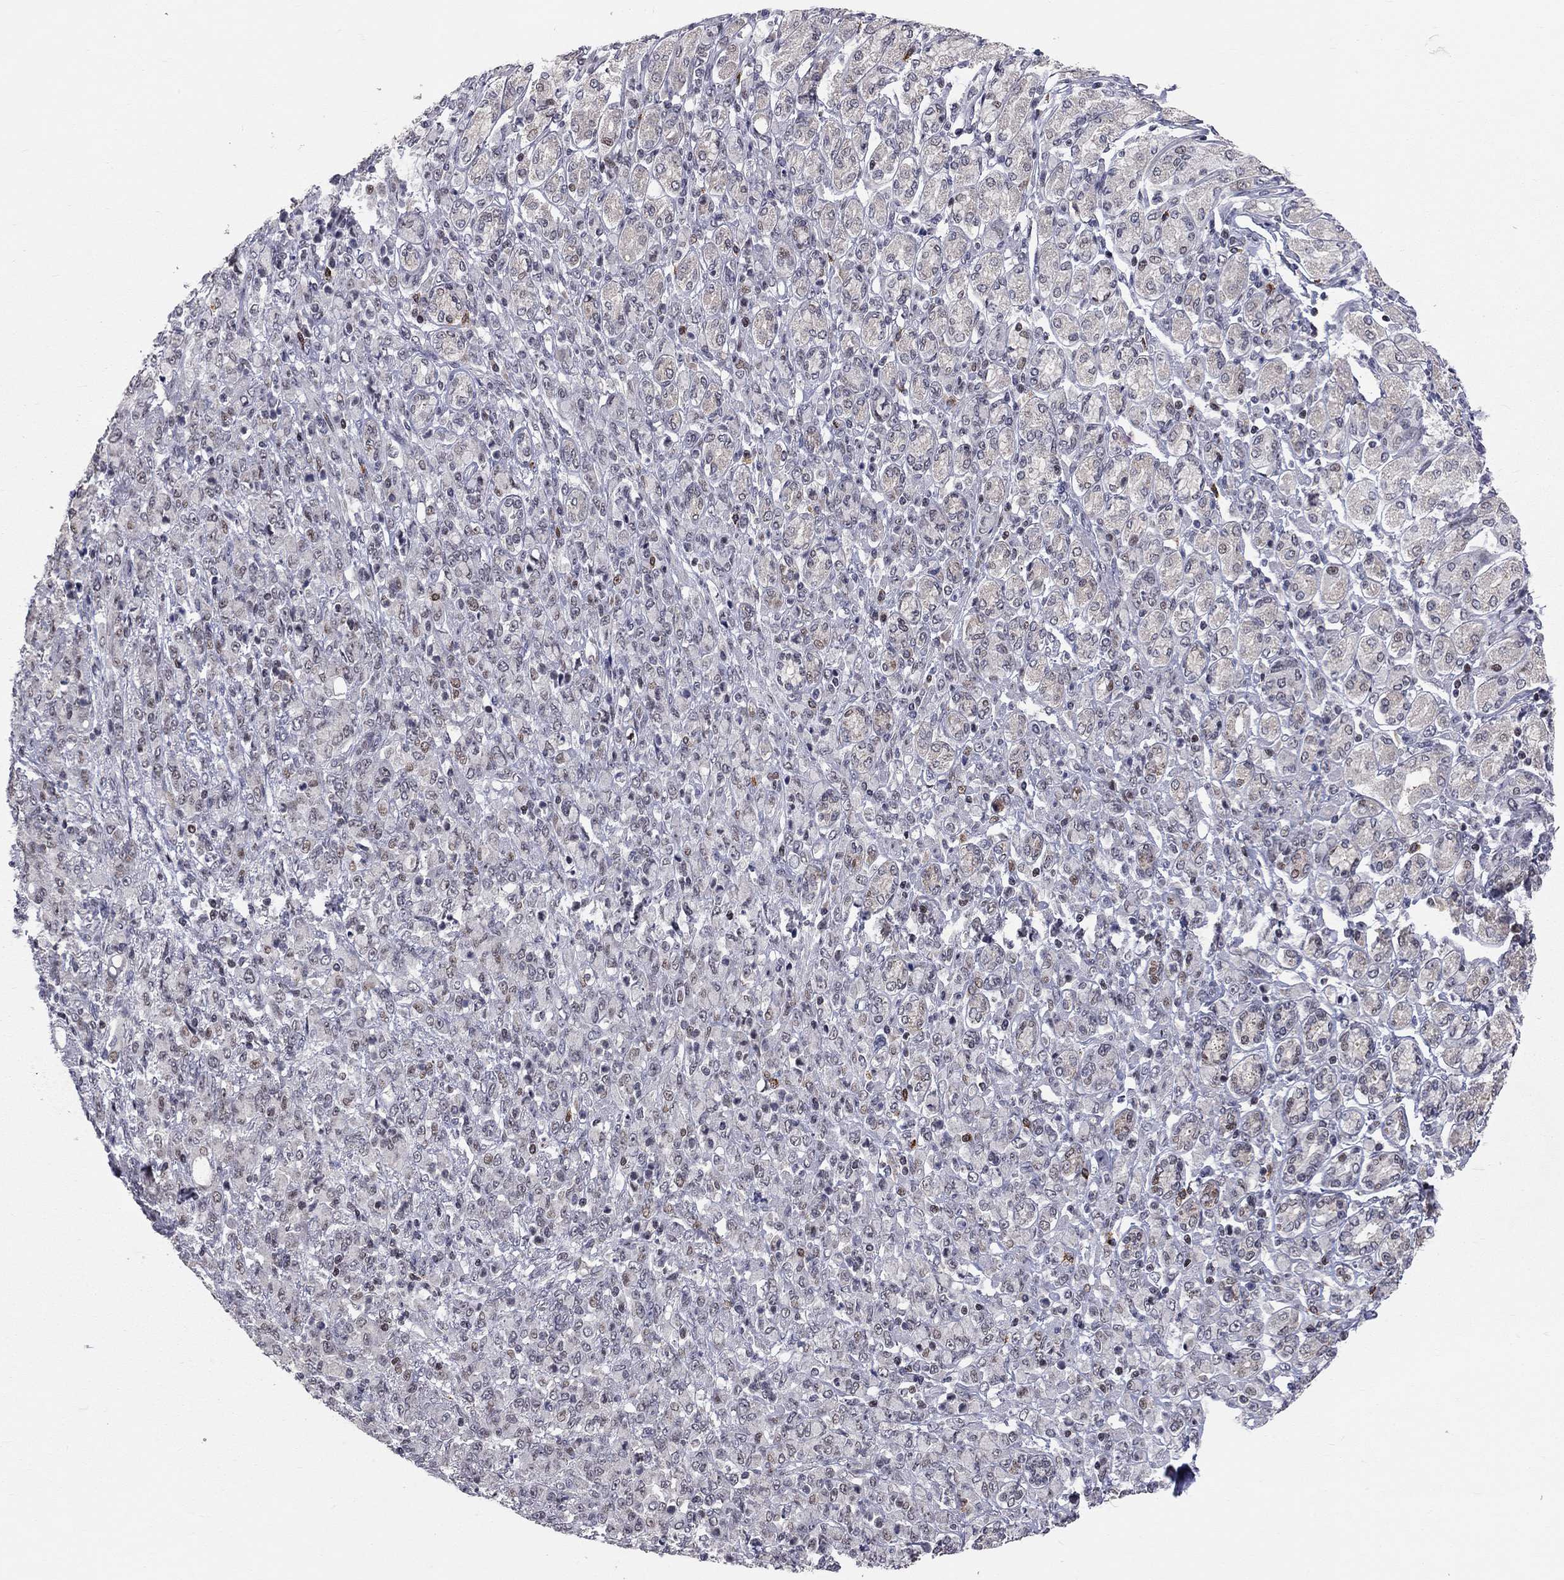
{"staining": {"intensity": "moderate", "quantity": "<25%", "location": "nuclear"}, "tissue": "stomach cancer", "cell_type": "Tumor cells", "image_type": "cancer", "snomed": [{"axis": "morphology", "description": "Normal tissue, NOS"}, {"axis": "morphology", "description": "Adenocarcinoma, NOS"}, {"axis": "topography", "description": "Stomach"}], "caption": "The image shows immunohistochemical staining of stomach cancer. There is moderate nuclear positivity is present in approximately <25% of tumor cells.", "gene": "HDAC3", "patient": {"sex": "female", "age": 79}}